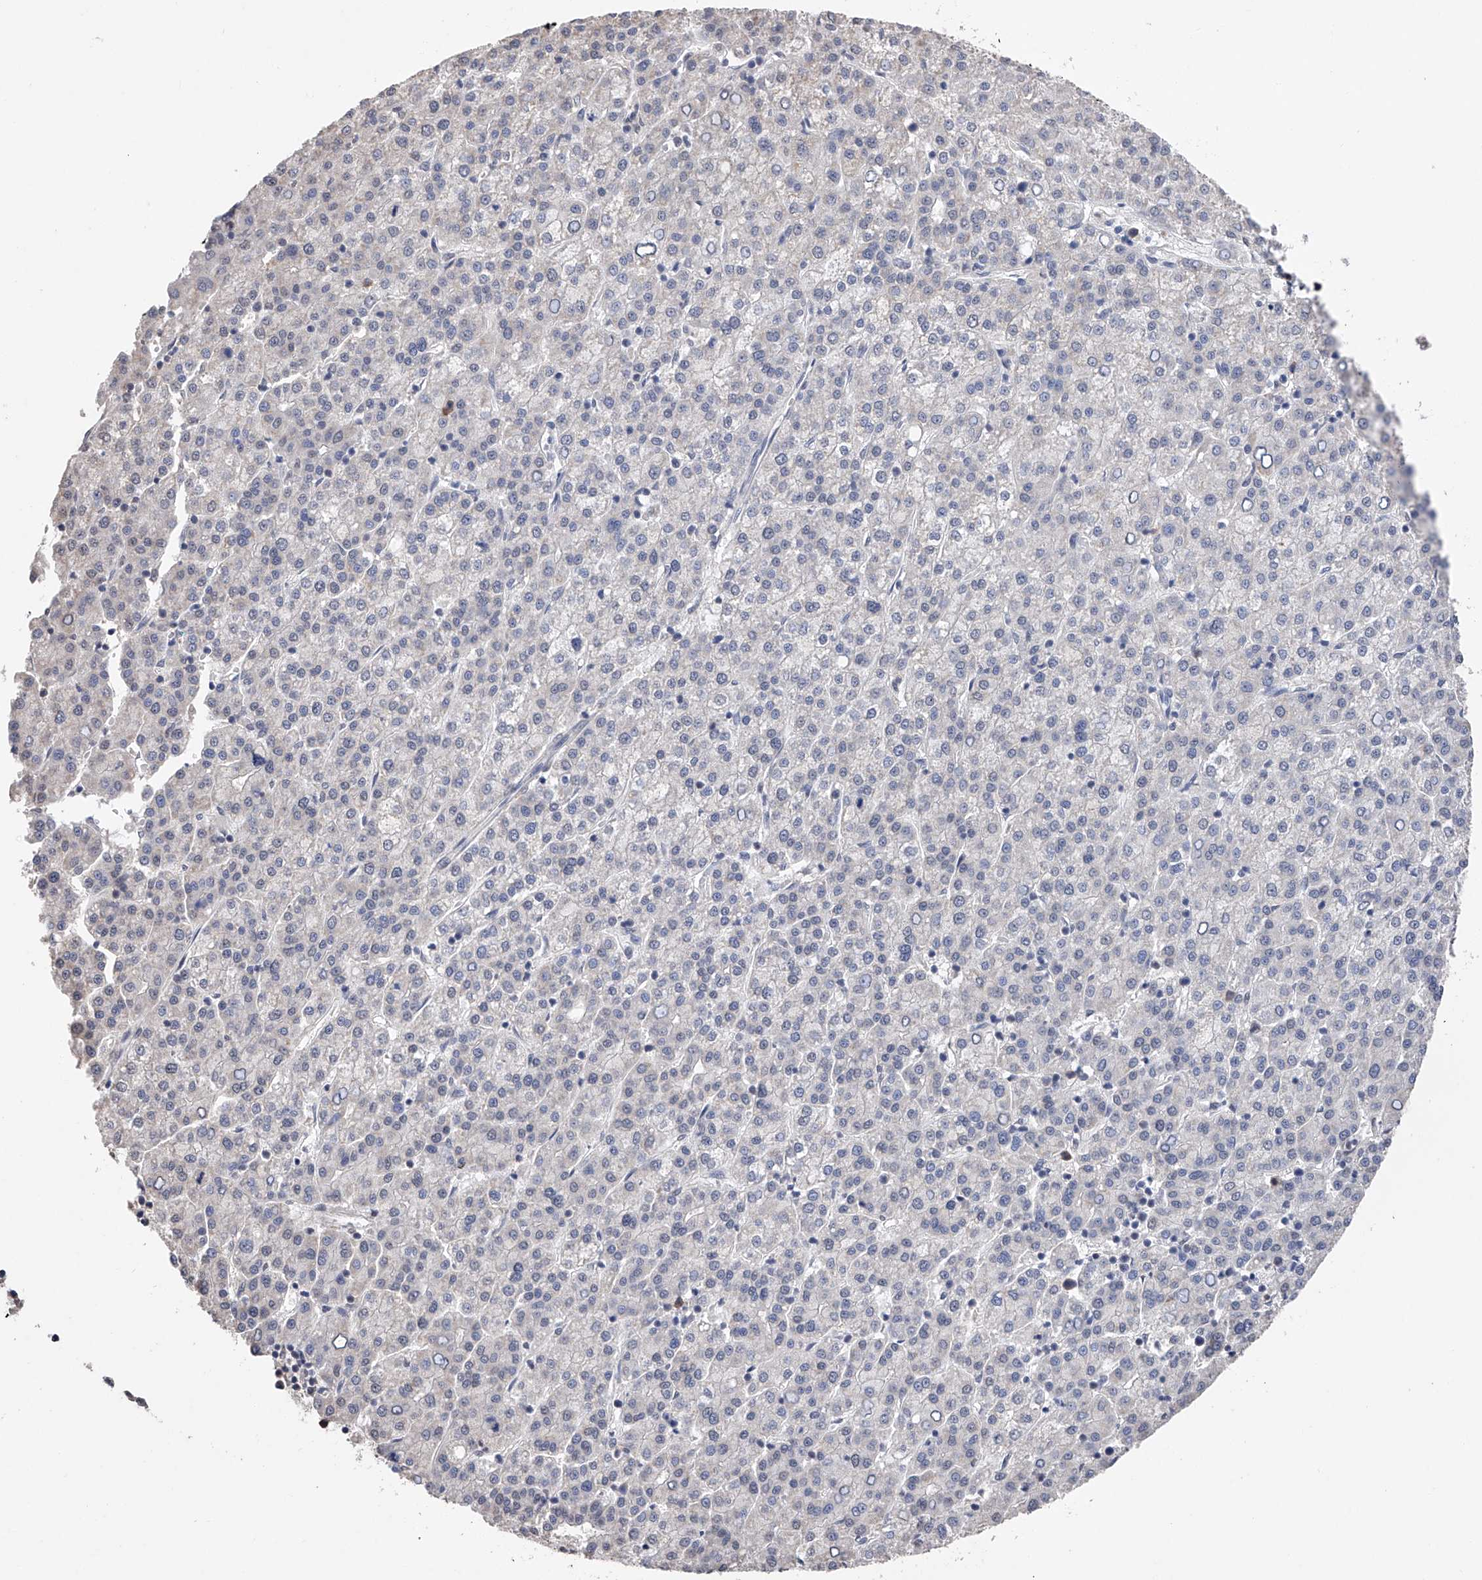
{"staining": {"intensity": "negative", "quantity": "none", "location": "none"}, "tissue": "liver cancer", "cell_type": "Tumor cells", "image_type": "cancer", "snomed": [{"axis": "morphology", "description": "Carcinoma, Hepatocellular, NOS"}, {"axis": "topography", "description": "Liver"}], "caption": "This is an immunohistochemistry photomicrograph of human liver cancer (hepatocellular carcinoma). There is no positivity in tumor cells.", "gene": "DMAP1", "patient": {"sex": "female", "age": 58}}